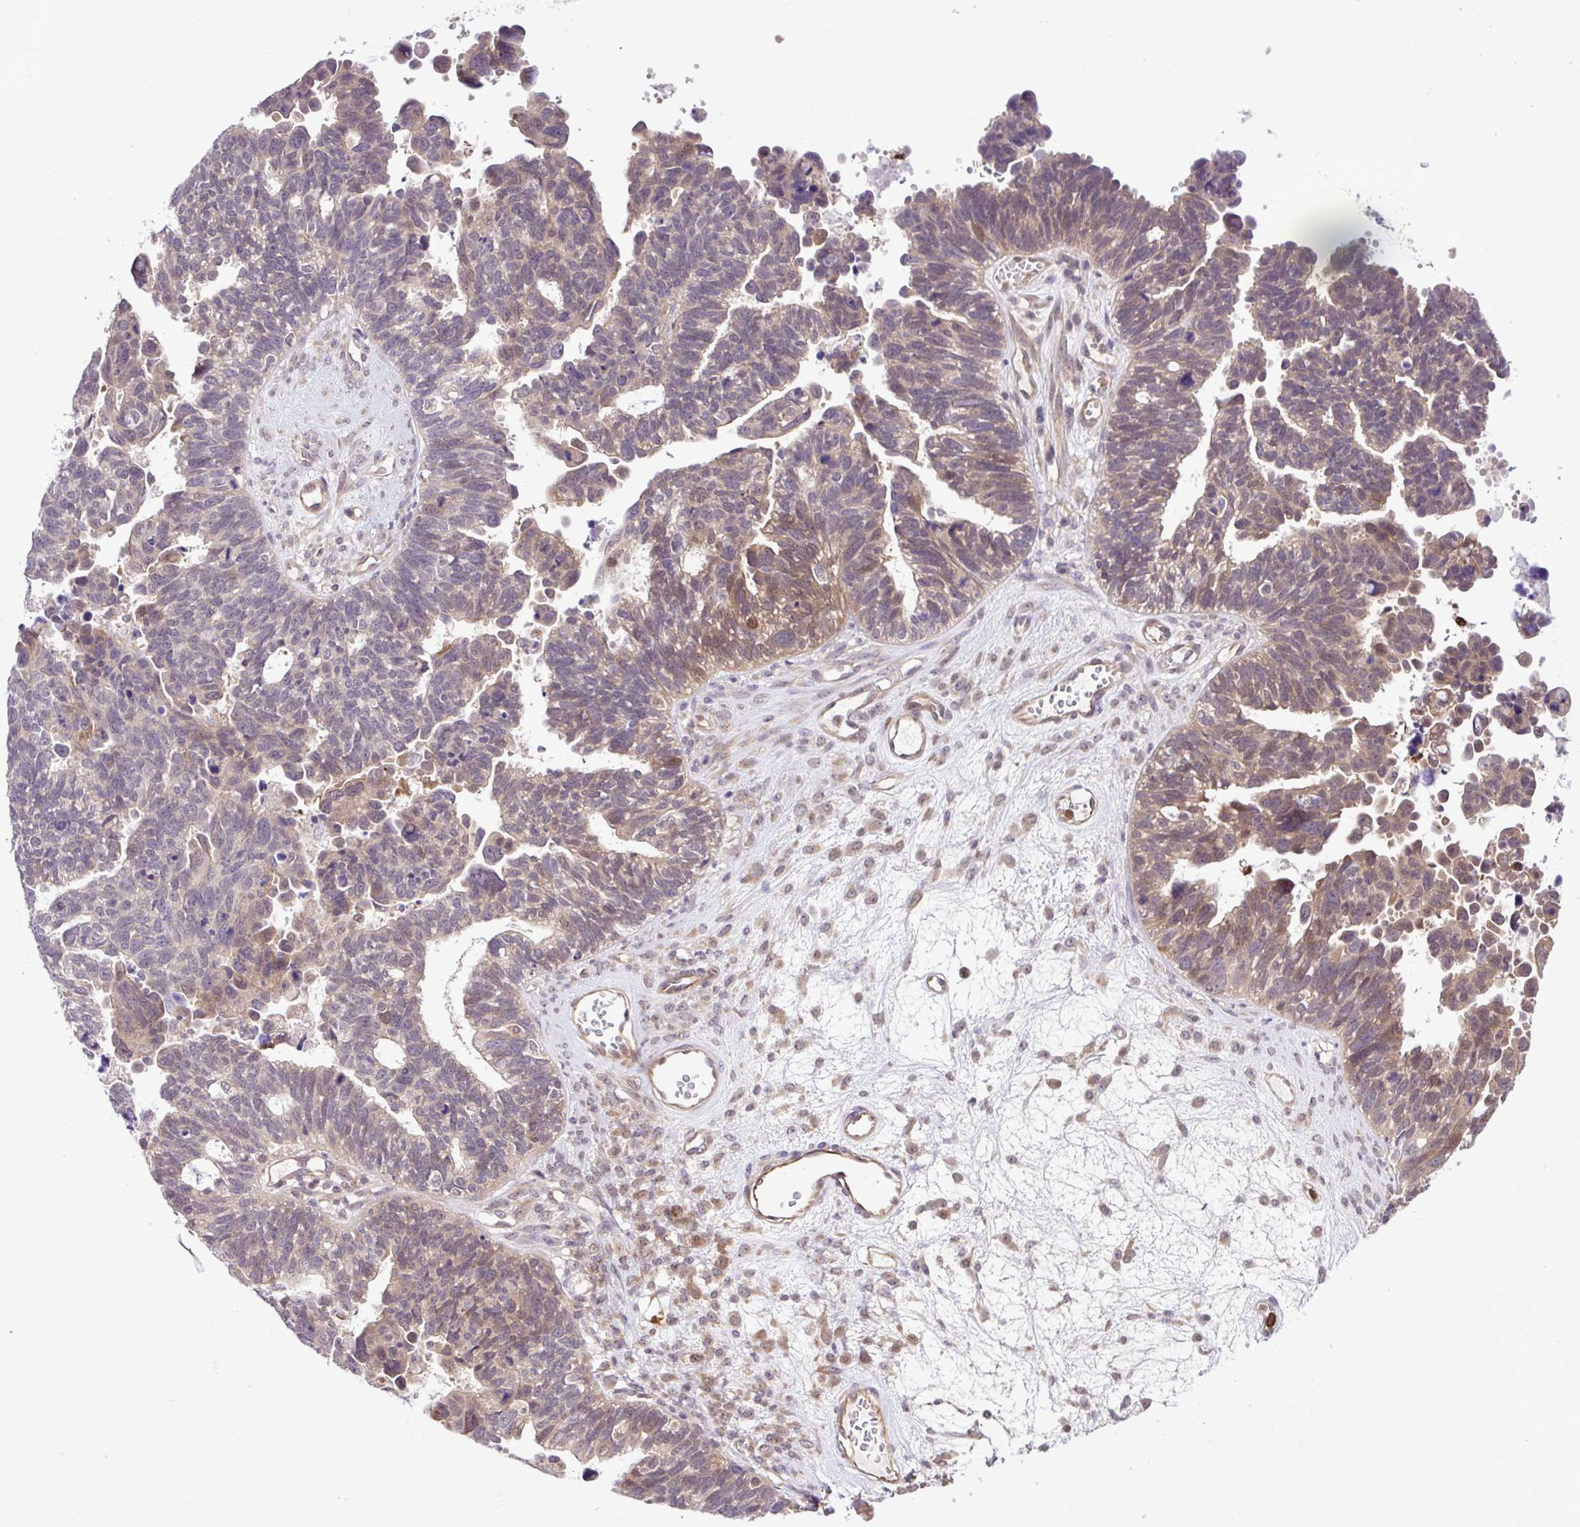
{"staining": {"intensity": "moderate", "quantity": "25%-75%", "location": "cytoplasmic/membranous,nuclear"}, "tissue": "ovarian cancer", "cell_type": "Tumor cells", "image_type": "cancer", "snomed": [{"axis": "morphology", "description": "Cystadenocarcinoma, serous, NOS"}, {"axis": "topography", "description": "Ovary"}], "caption": "Brown immunohistochemical staining in human ovarian cancer reveals moderate cytoplasmic/membranous and nuclear positivity in about 25%-75% of tumor cells.", "gene": "CMPK1", "patient": {"sex": "female", "age": 60}}